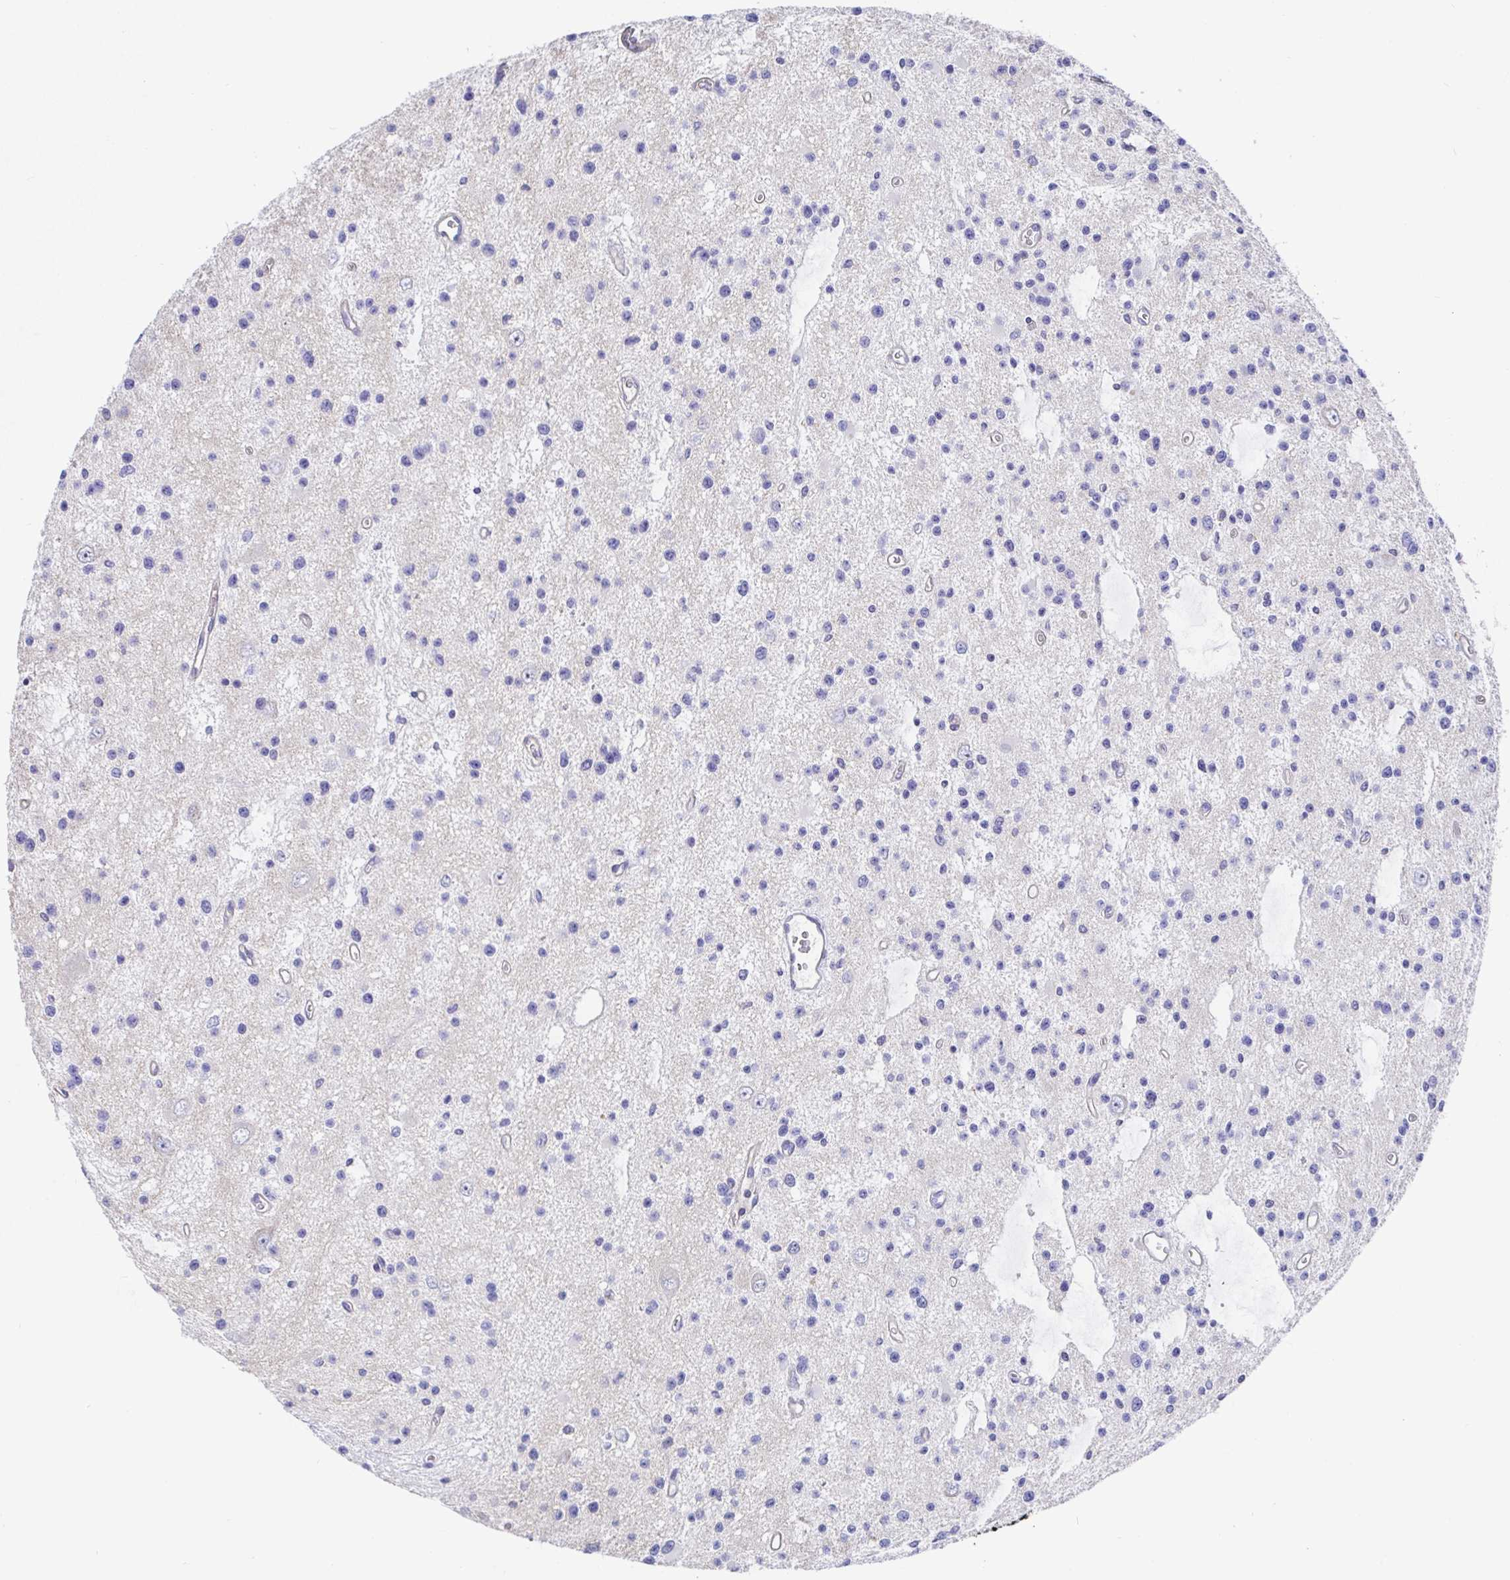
{"staining": {"intensity": "negative", "quantity": "none", "location": "none"}, "tissue": "glioma", "cell_type": "Tumor cells", "image_type": "cancer", "snomed": [{"axis": "morphology", "description": "Glioma, malignant, Low grade"}, {"axis": "topography", "description": "Brain"}], "caption": "A high-resolution micrograph shows immunohistochemistry staining of malignant glioma (low-grade), which displays no significant expression in tumor cells.", "gene": "TIMELESS", "patient": {"sex": "male", "age": 43}}